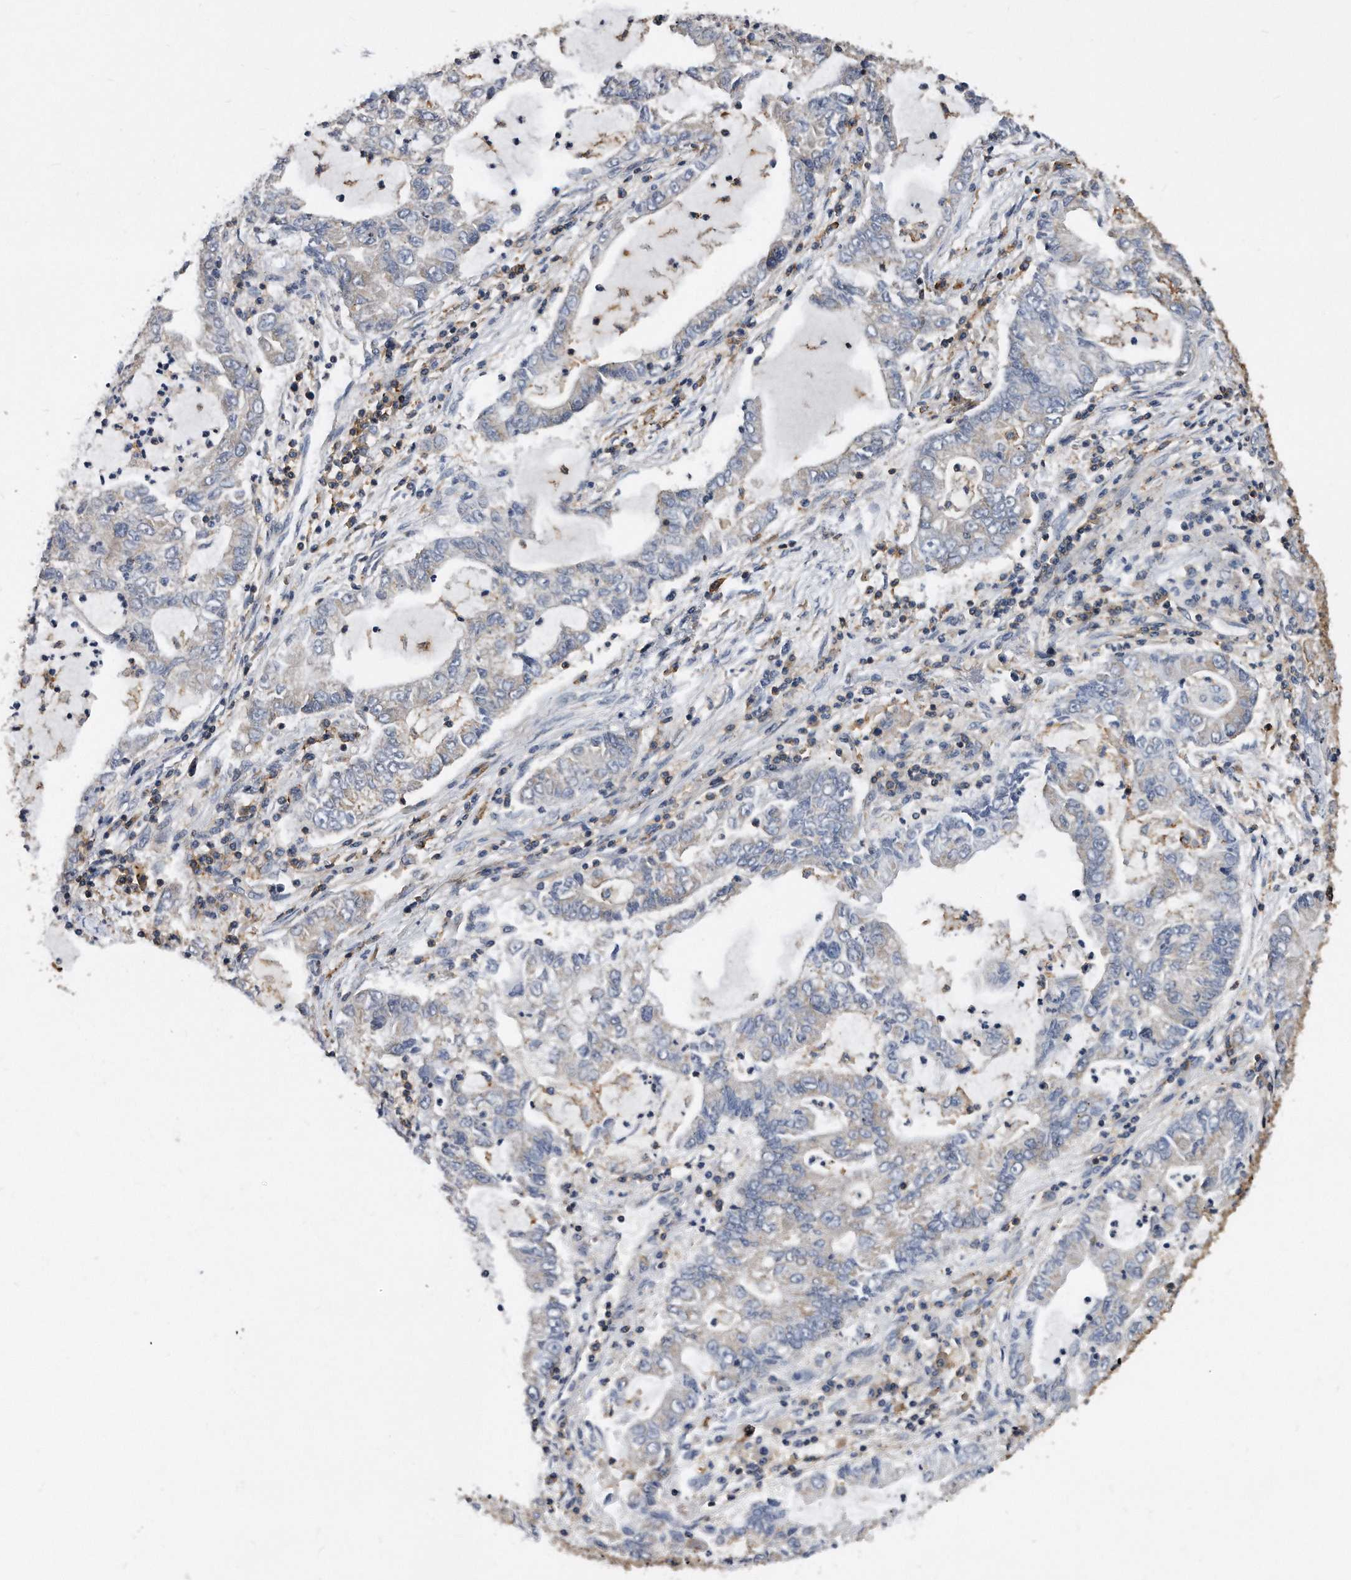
{"staining": {"intensity": "negative", "quantity": "none", "location": "none"}, "tissue": "lung cancer", "cell_type": "Tumor cells", "image_type": "cancer", "snomed": [{"axis": "morphology", "description": "Adenocarcinoma, NOS"}, {"axis": "topography", "description": "Lung"}], "caption": "Lung adenocarcinoma was stained to show a protein in brown. There is no significant staining in tumor cells.", "gene": "ATG5", "patient": {"sex": "female", "age": 51}}